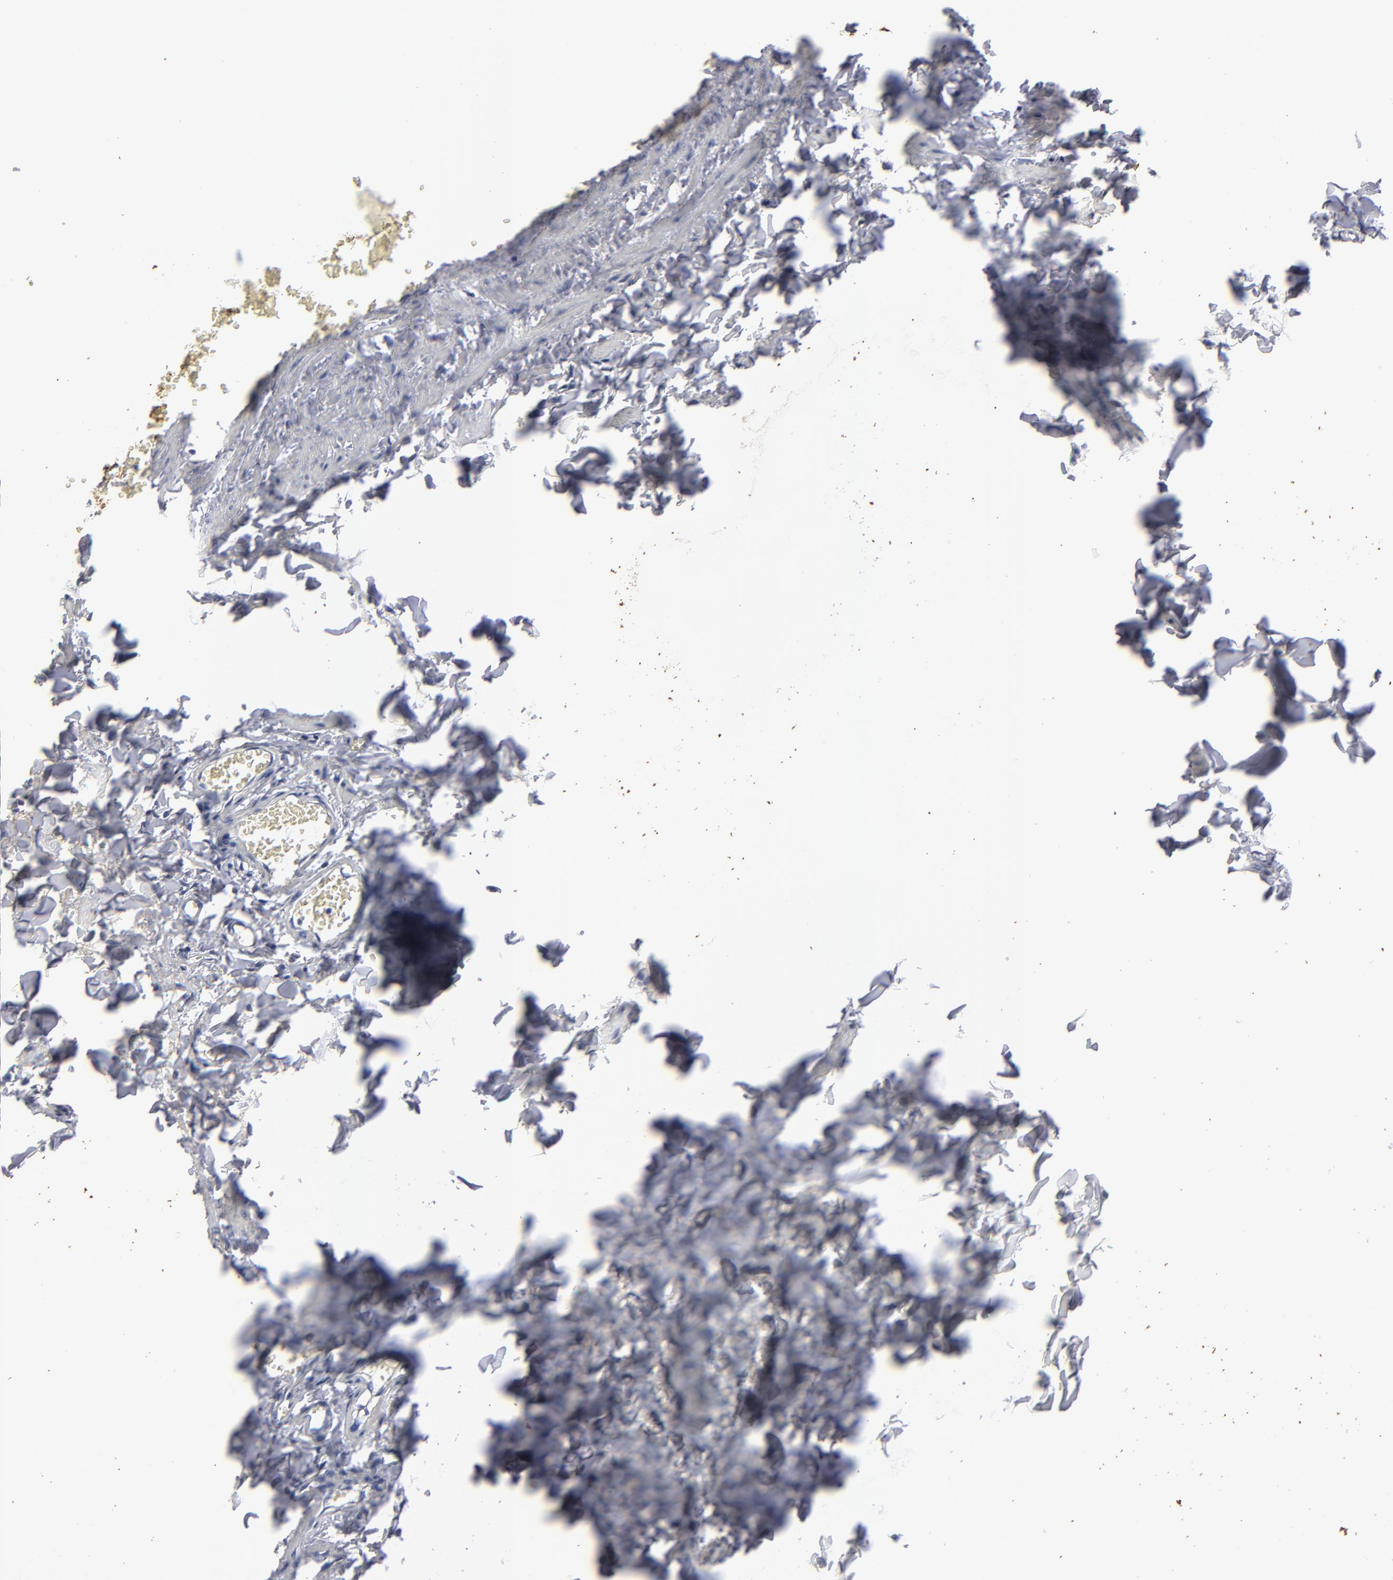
{"staining": {"intensity": "negative", "quantity": "none", "location": "none"}, "tissue": "adipose tissue", "cell_type": "Adipocytes", "image_type": "normal", "snomed": [{"axis": "morphology", "description": "Normal tissue, NOS"}, {"axis": "topography", "description": "Vascular tissue"}], "caption": "Adipocytes show no significant expression in unremarkable adipose tissue. (Brightfield microscopy of DAB (3,3'-diaminobenzidine) IHC at high magnification).", "gene": "GPM6B", "patient": {"sex": "male", "age": 41}}